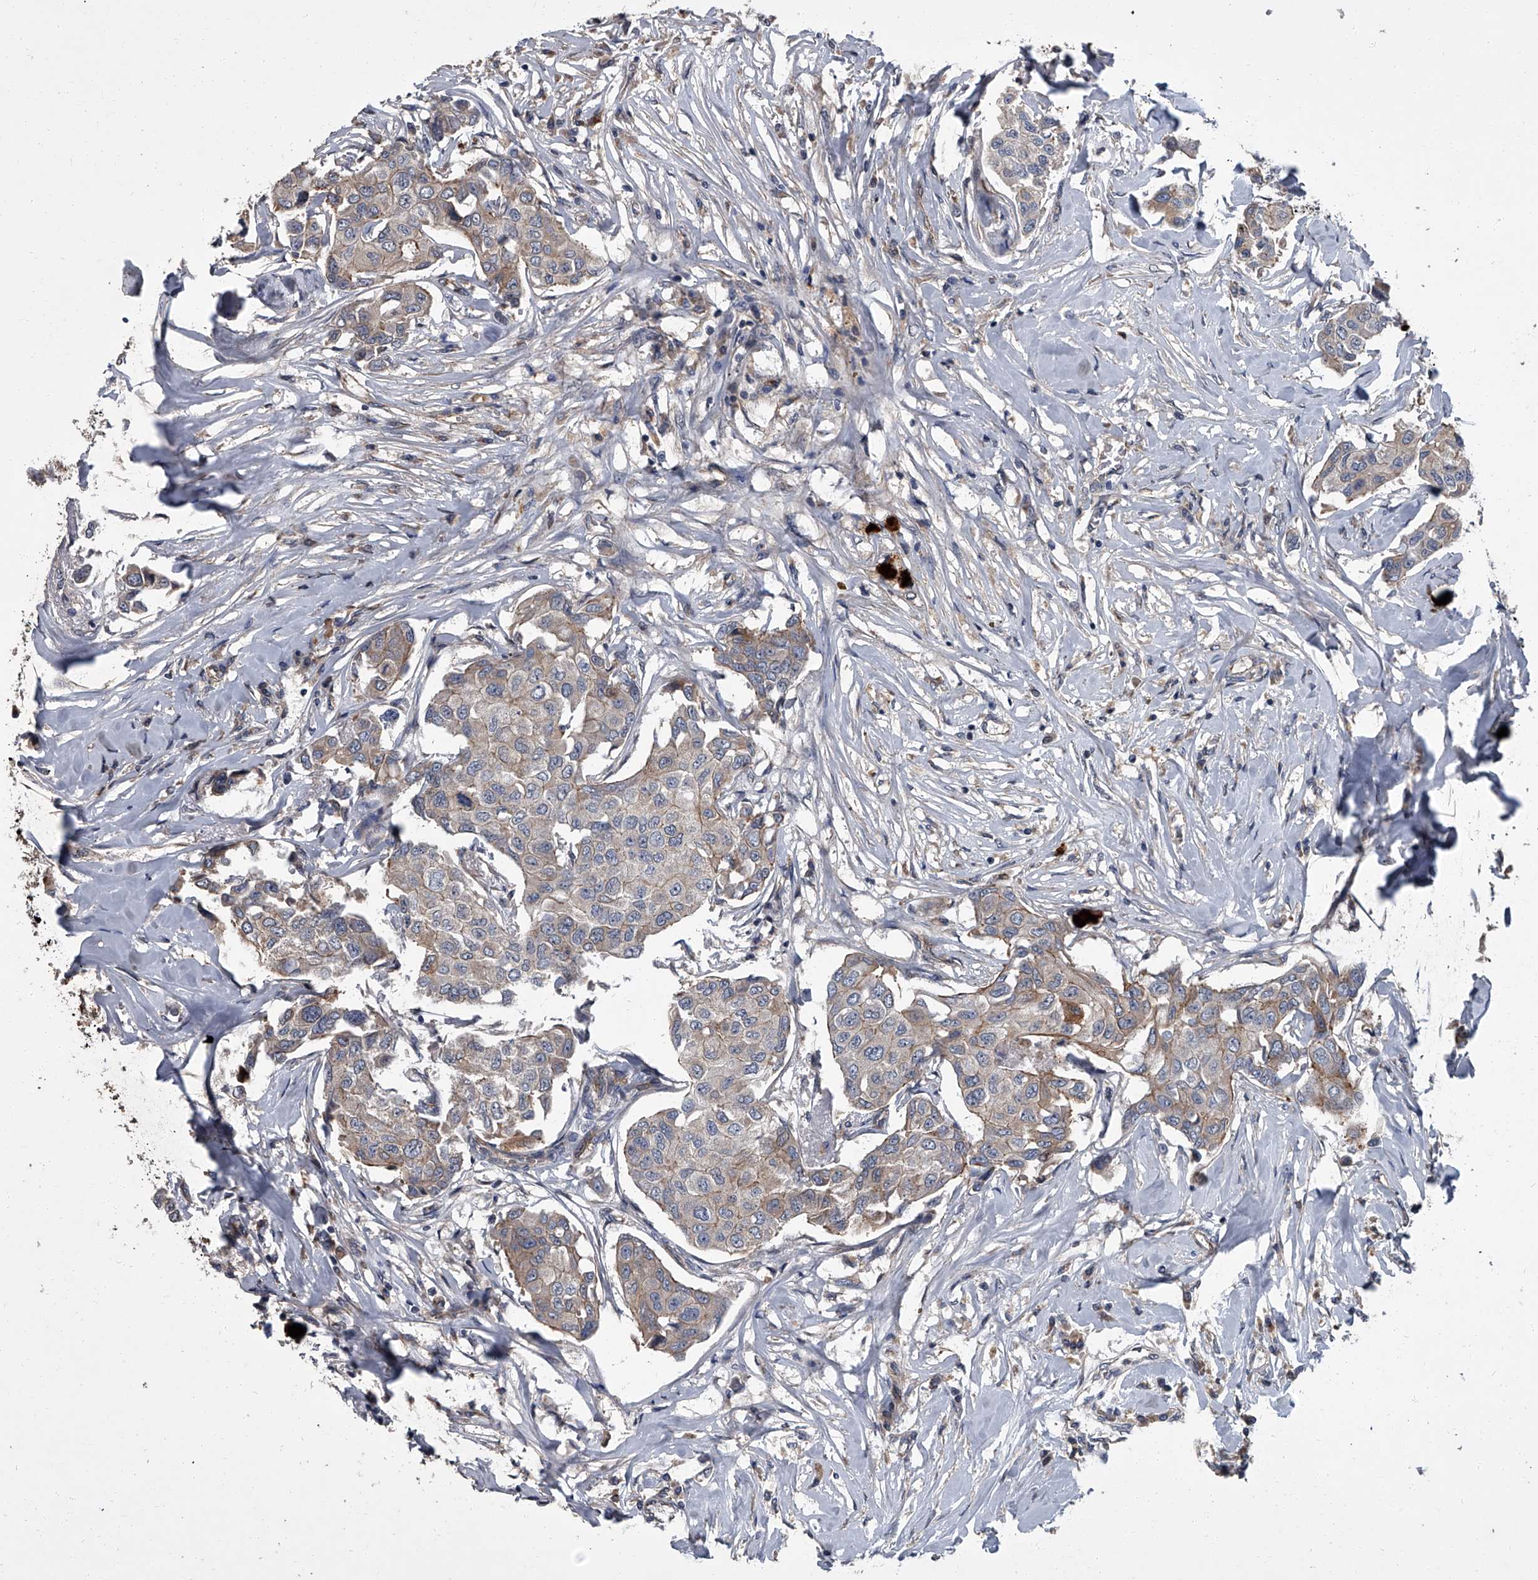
{"staining": {"intensity": "weak", "quantity": "25%-75%", "location": "cytoplasmic/membranous"}, "tissue": "breast cancer", "cell_type": "Tumor cells", "image_type": "cancer", "snomed": [{"axis": "morphology", "description": "Duct carcinoma"}, {"axis": "topography", "description": "Breast"}], "caption": "Breast cancer stained for a protein (brown) reveals weak cytoplasmic/membranous positive positivity in about 25%-75% of tumor cells.", "gene": "SIRT4", "patient": {"sex": "female", "age": 80}}